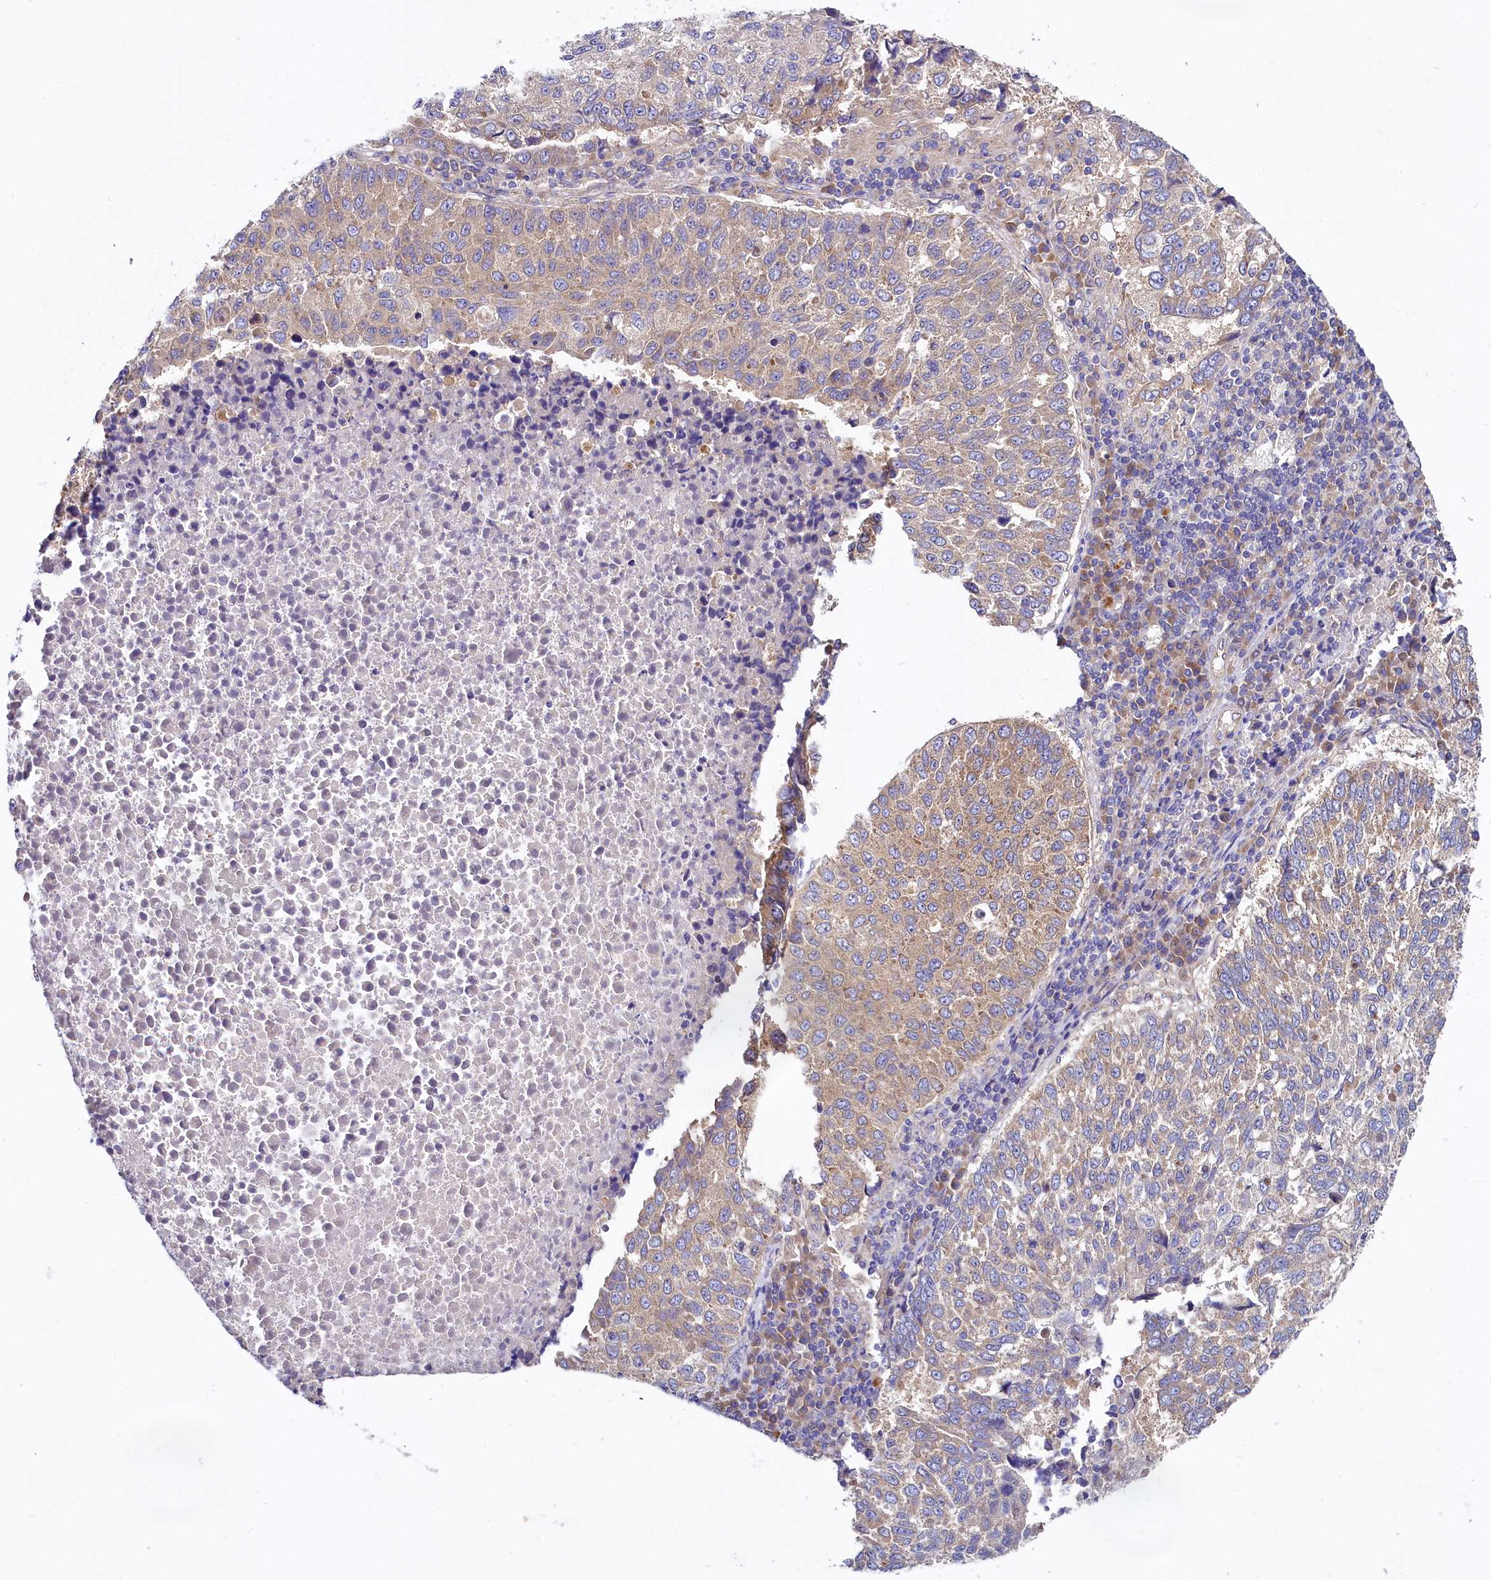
{"staining": {"intensity": "weak", "quantity": "25%-75%", "location": "cytoplasmic/membranous"}, "tissue": "lung cancer", "cell_type": "Tumor cells", "image_type": "cancer", "snomed": [{"axis": "morphology", "description": "Squamous cell carcinoma, NOS"}, {"axis": "topography", "description": "Lung"}], "caption": "Lung cancer tissue shows weak cytoplasmic/membranous positivity in approximately 25%-75% of tumor cells", "gene": "QARS1", "patient": {"sex": "male", "age": 73}}